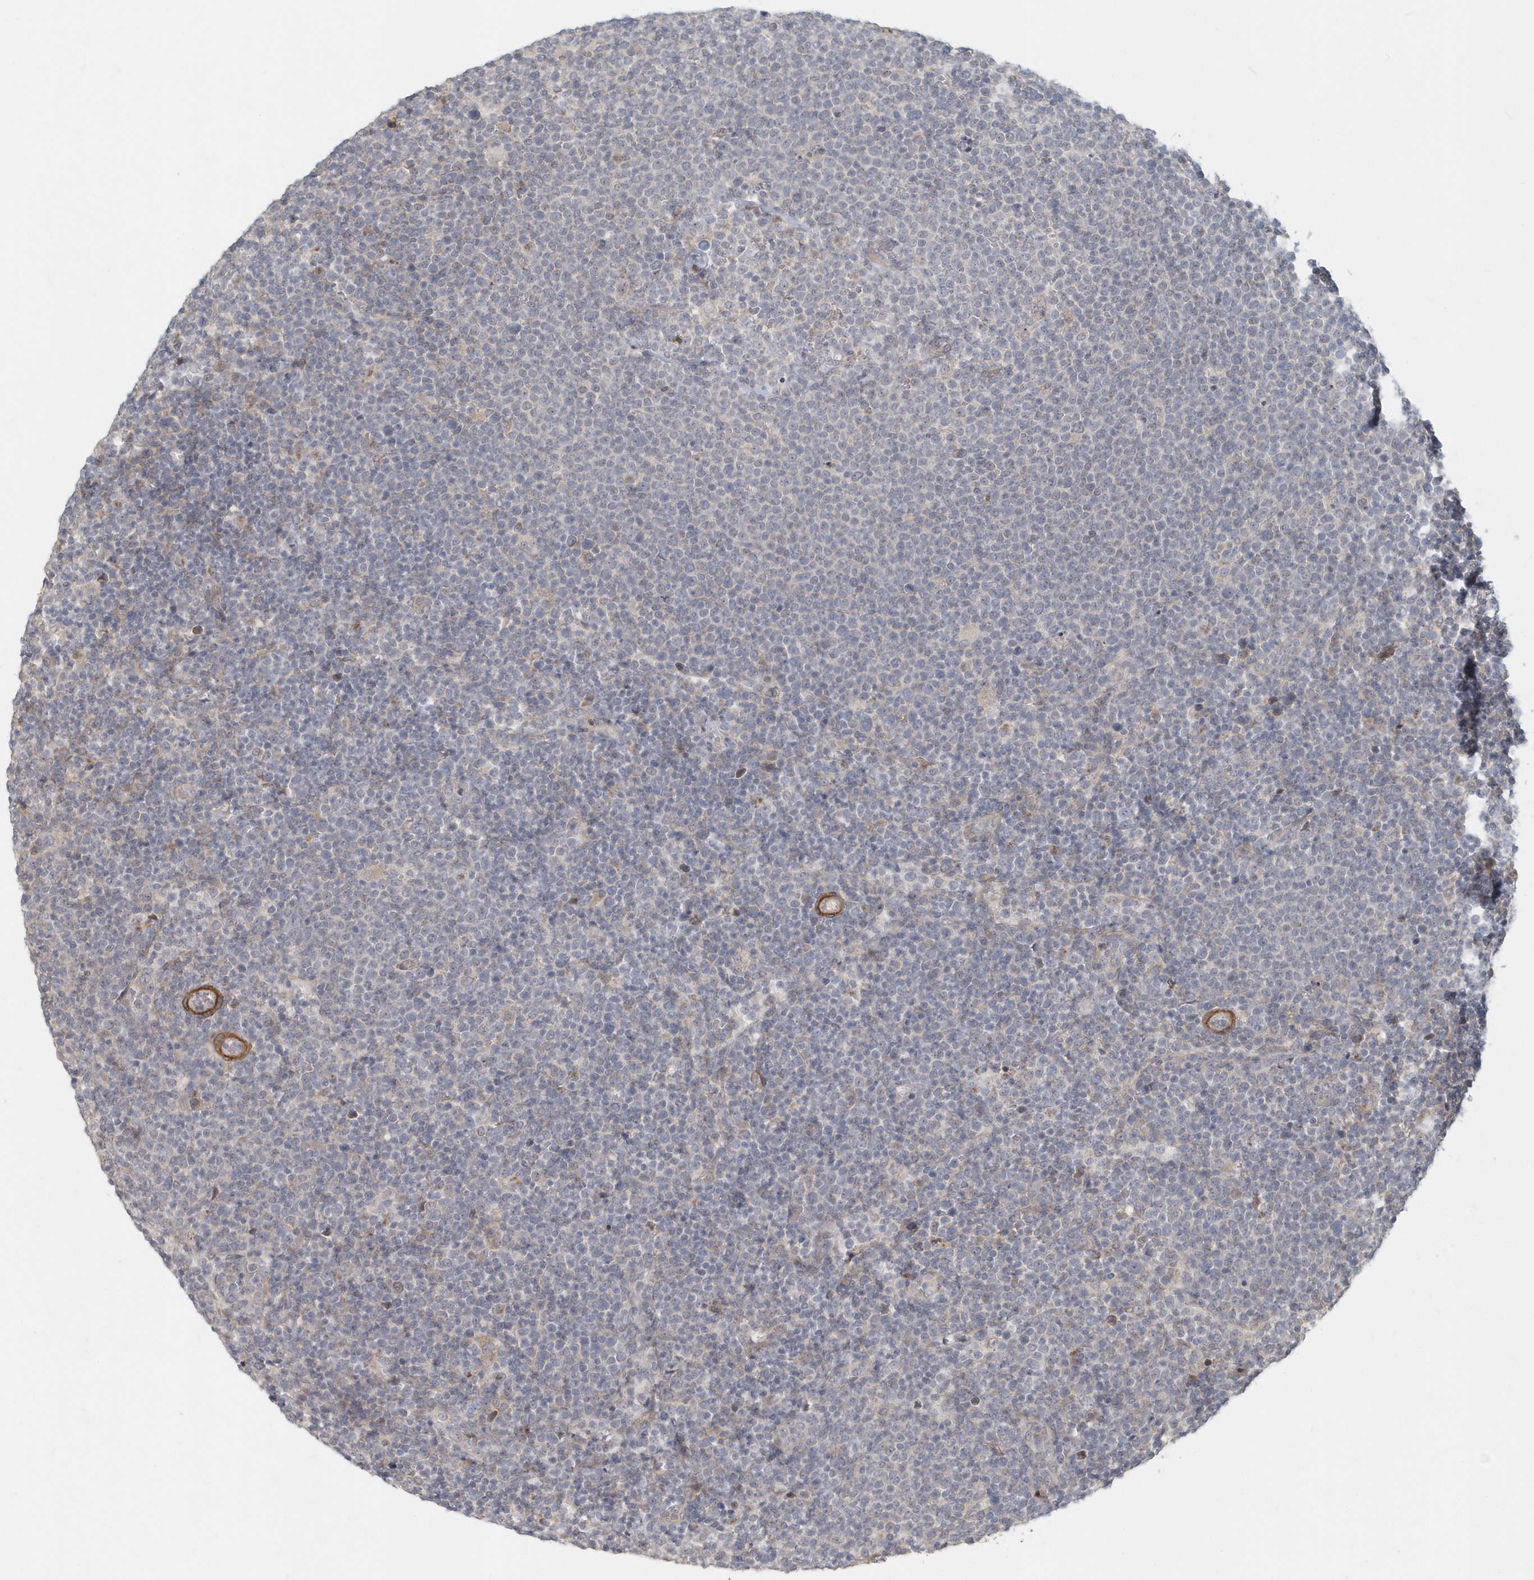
{"staining": {"intensity": "negative", "quantity": "none", "location": "none"}, "tissue": "lymphoma", "cell_type": "Tumor cells", "image_type": "cancer", "snomed": [{"axis": "morphology", "description": "Malignant lymphoma, non-Hodgkin's type, High grade"}, {"axis": "topography", "description": "Lymph node"}], "caption": "DAB immunohistochemical staining of human lymphoma shows no significant expression in tumor cells.", "gene": "NAPB", "patient": {"sex": "male", "age": 61}}